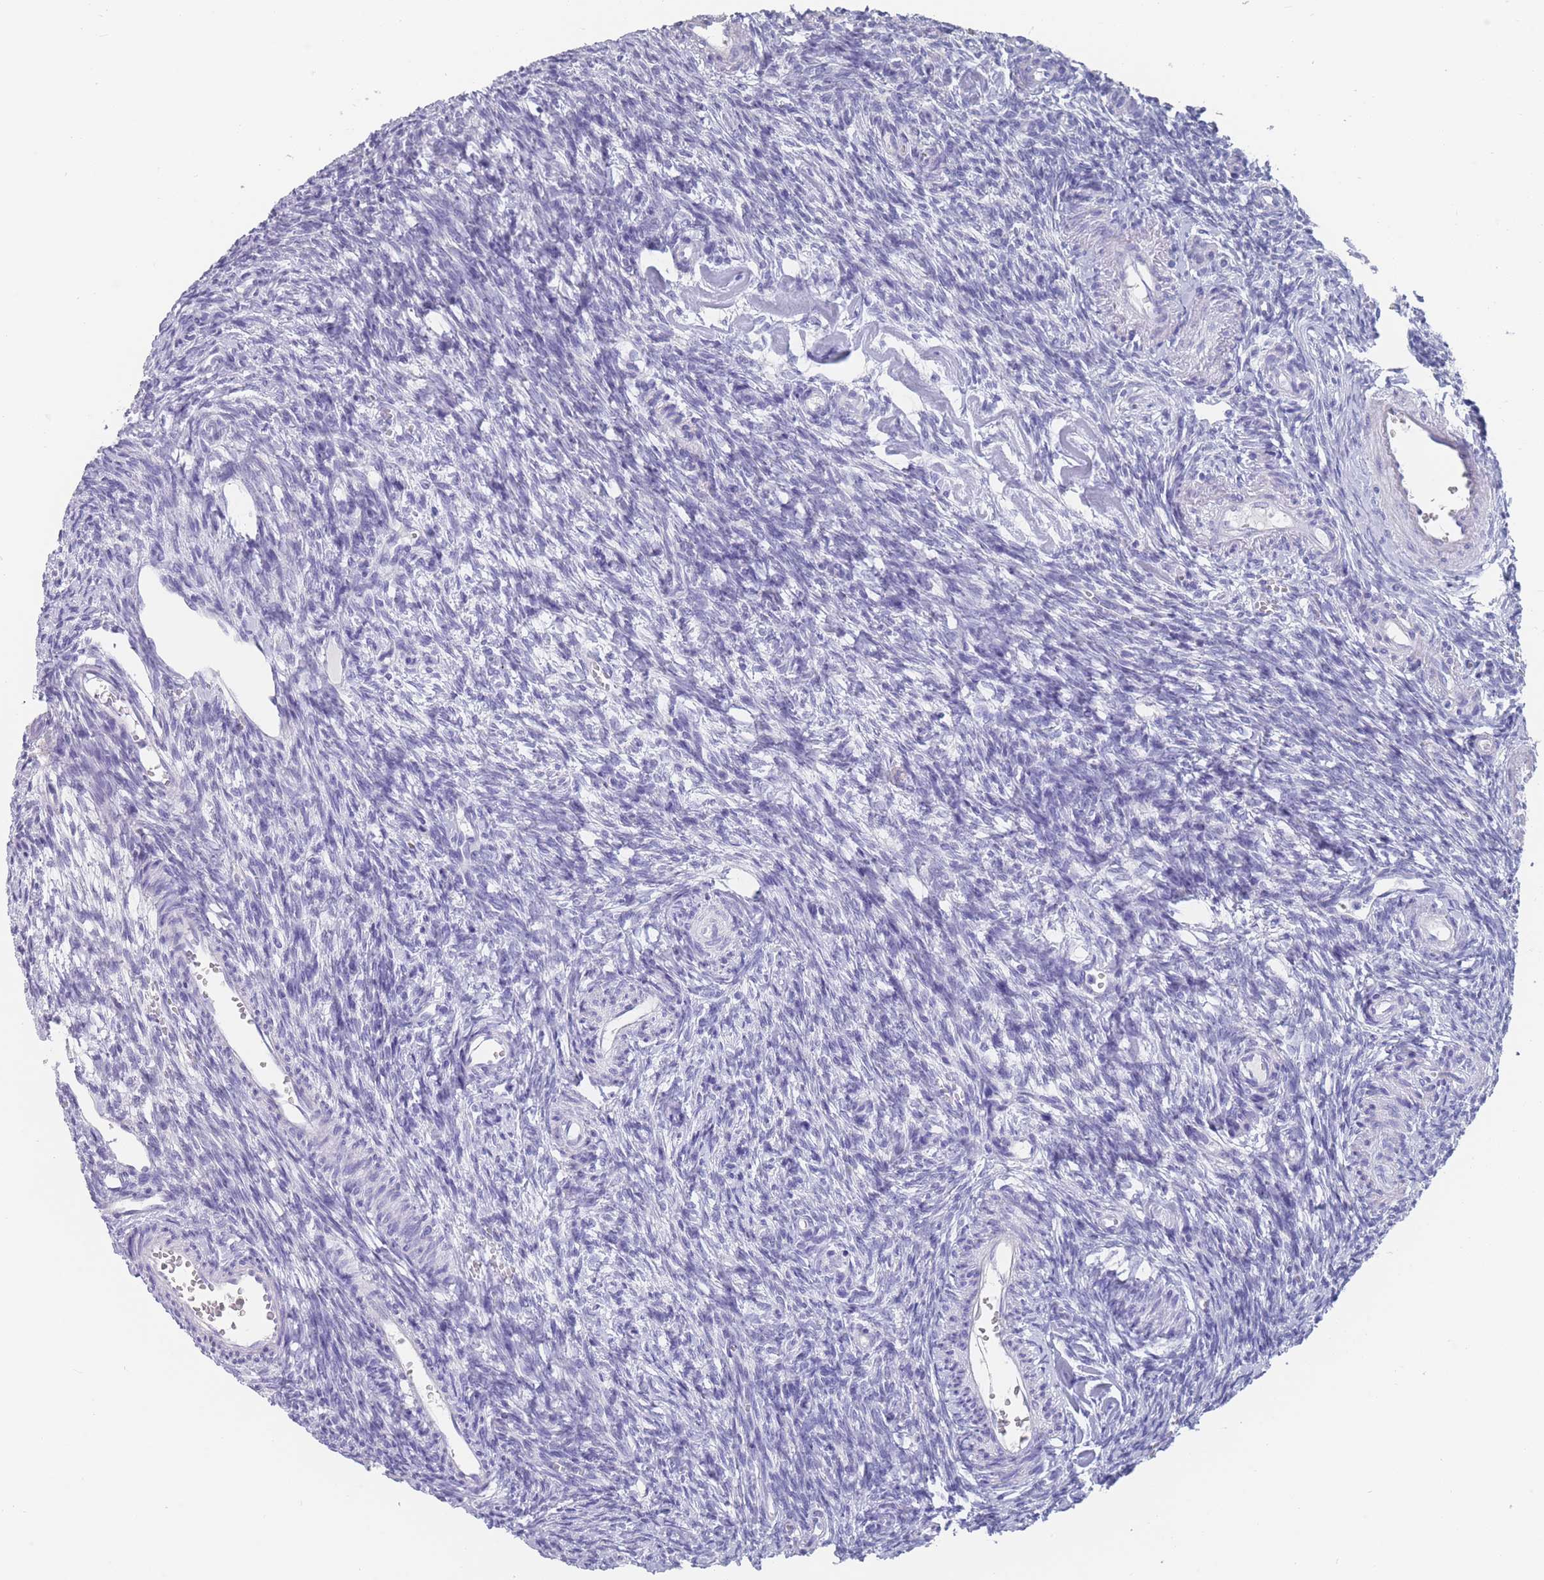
{"staining": {"intensity": "negative", "quantity": "none", "location": "none"}, "tissue": "ovary", "cell_type": "Ovarian stroma cells", "image_type": "normal", "snomed": [{"axis": "morphology", "description": "Normal tissue, NOS"}, {"axis": "topography", "description": "Ovary"}], "caption": "IHC image of normal human ovary stained for a protein (brown), which displays no expression in ovarian stroma cells.", "gene": "CYP51A1", "patient": {"sex": "female", "age": 39}}